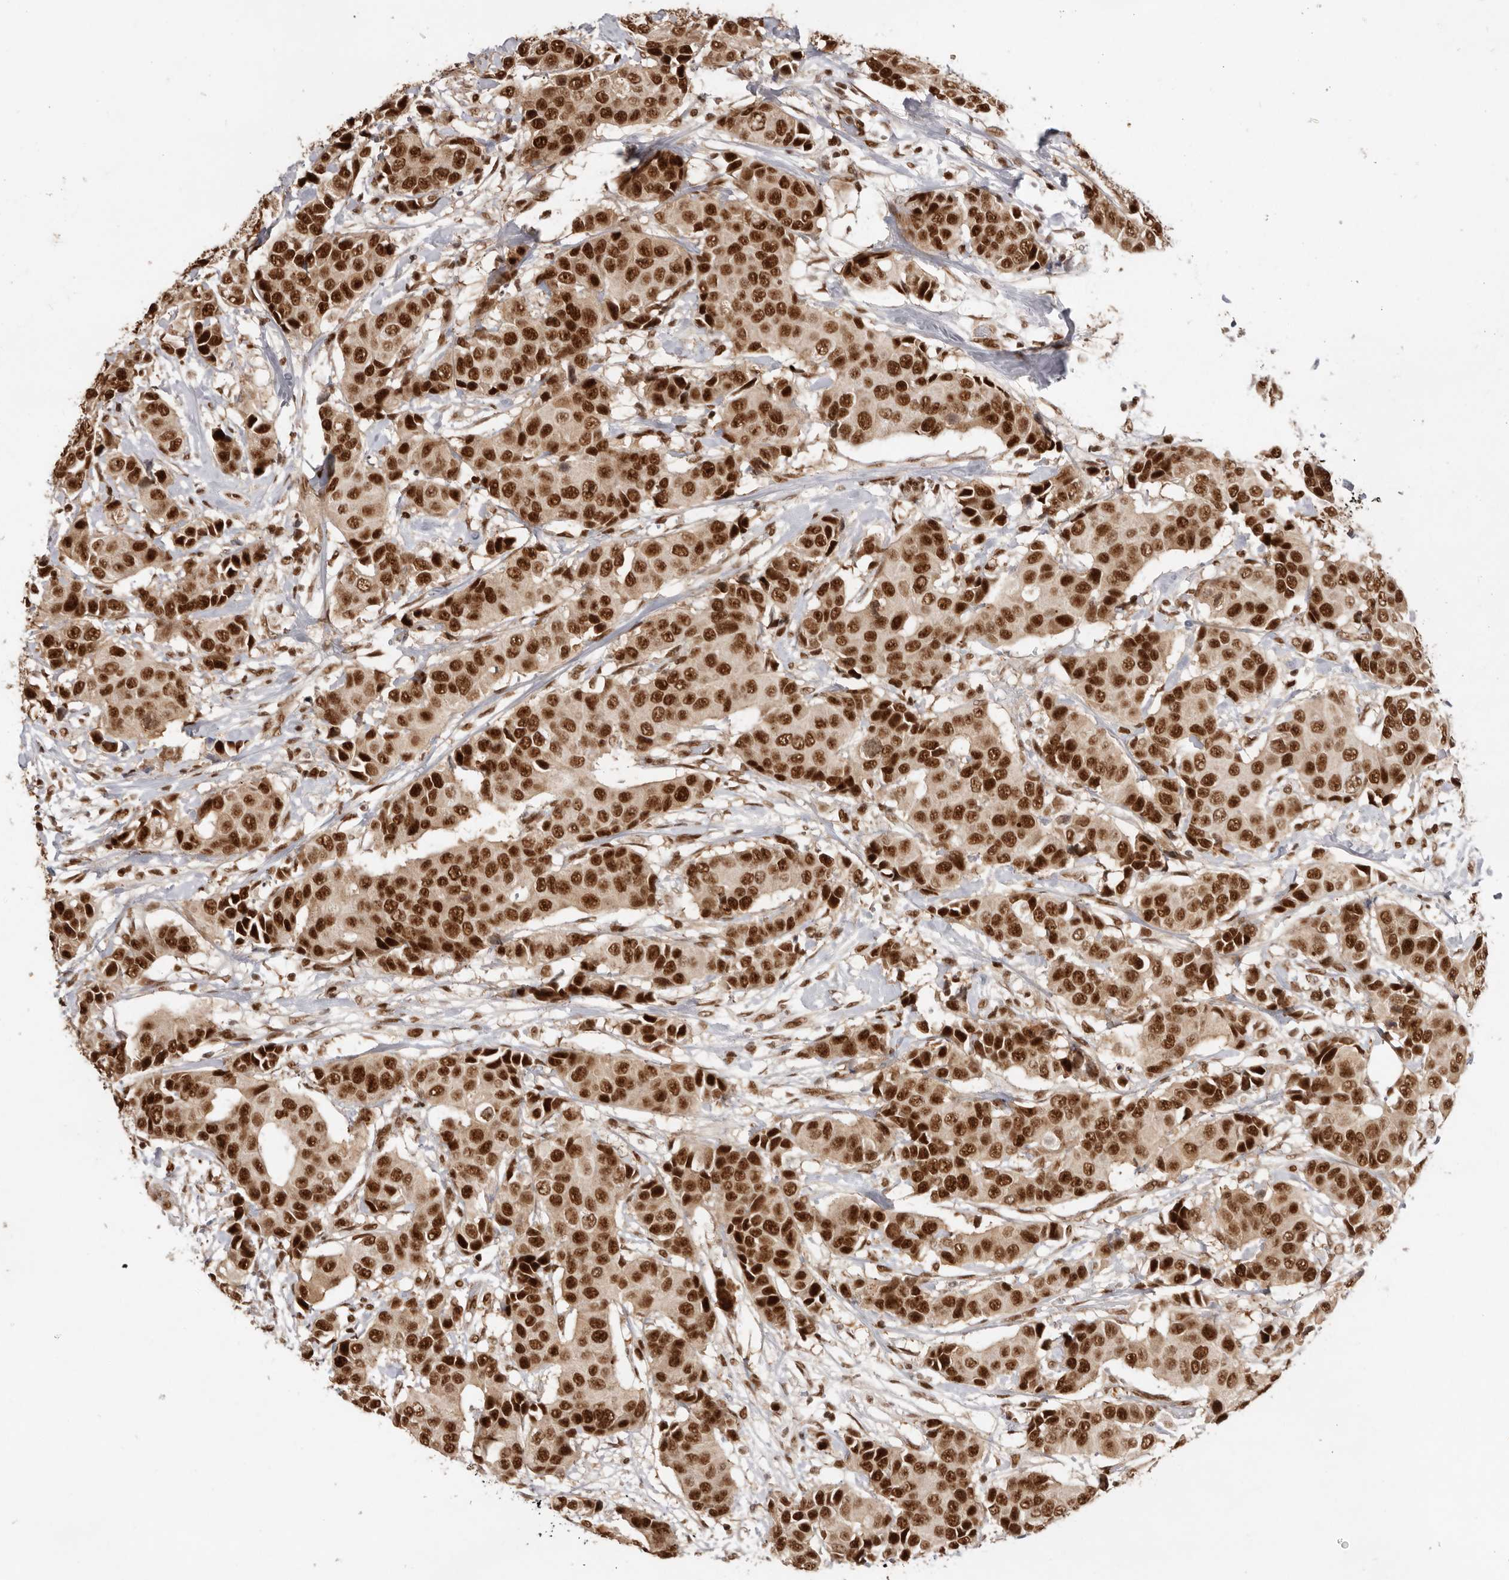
{"staining": {"intensity": "strong", "quantity": ">75%", "location": "nuclear"}, "tissue": "breast cancer", "cell_type": "Tumor cells", "image_type": "cancer", "snomed": [{"axis": "morphology", "description": "Normal tissue, NOS"}, {"axis": "morphology", "description": "Duct carcinoma"}, {"axis": "topography", "description": "Breast"}], "caption": "Brown immunohistochemical staining in intraductal carcinoma (breast) shows strong nuclear positivity in approximately >75% of tumor cells.", "gene": "CHTOP", "patient": {"sex": "female", "age": 39}}